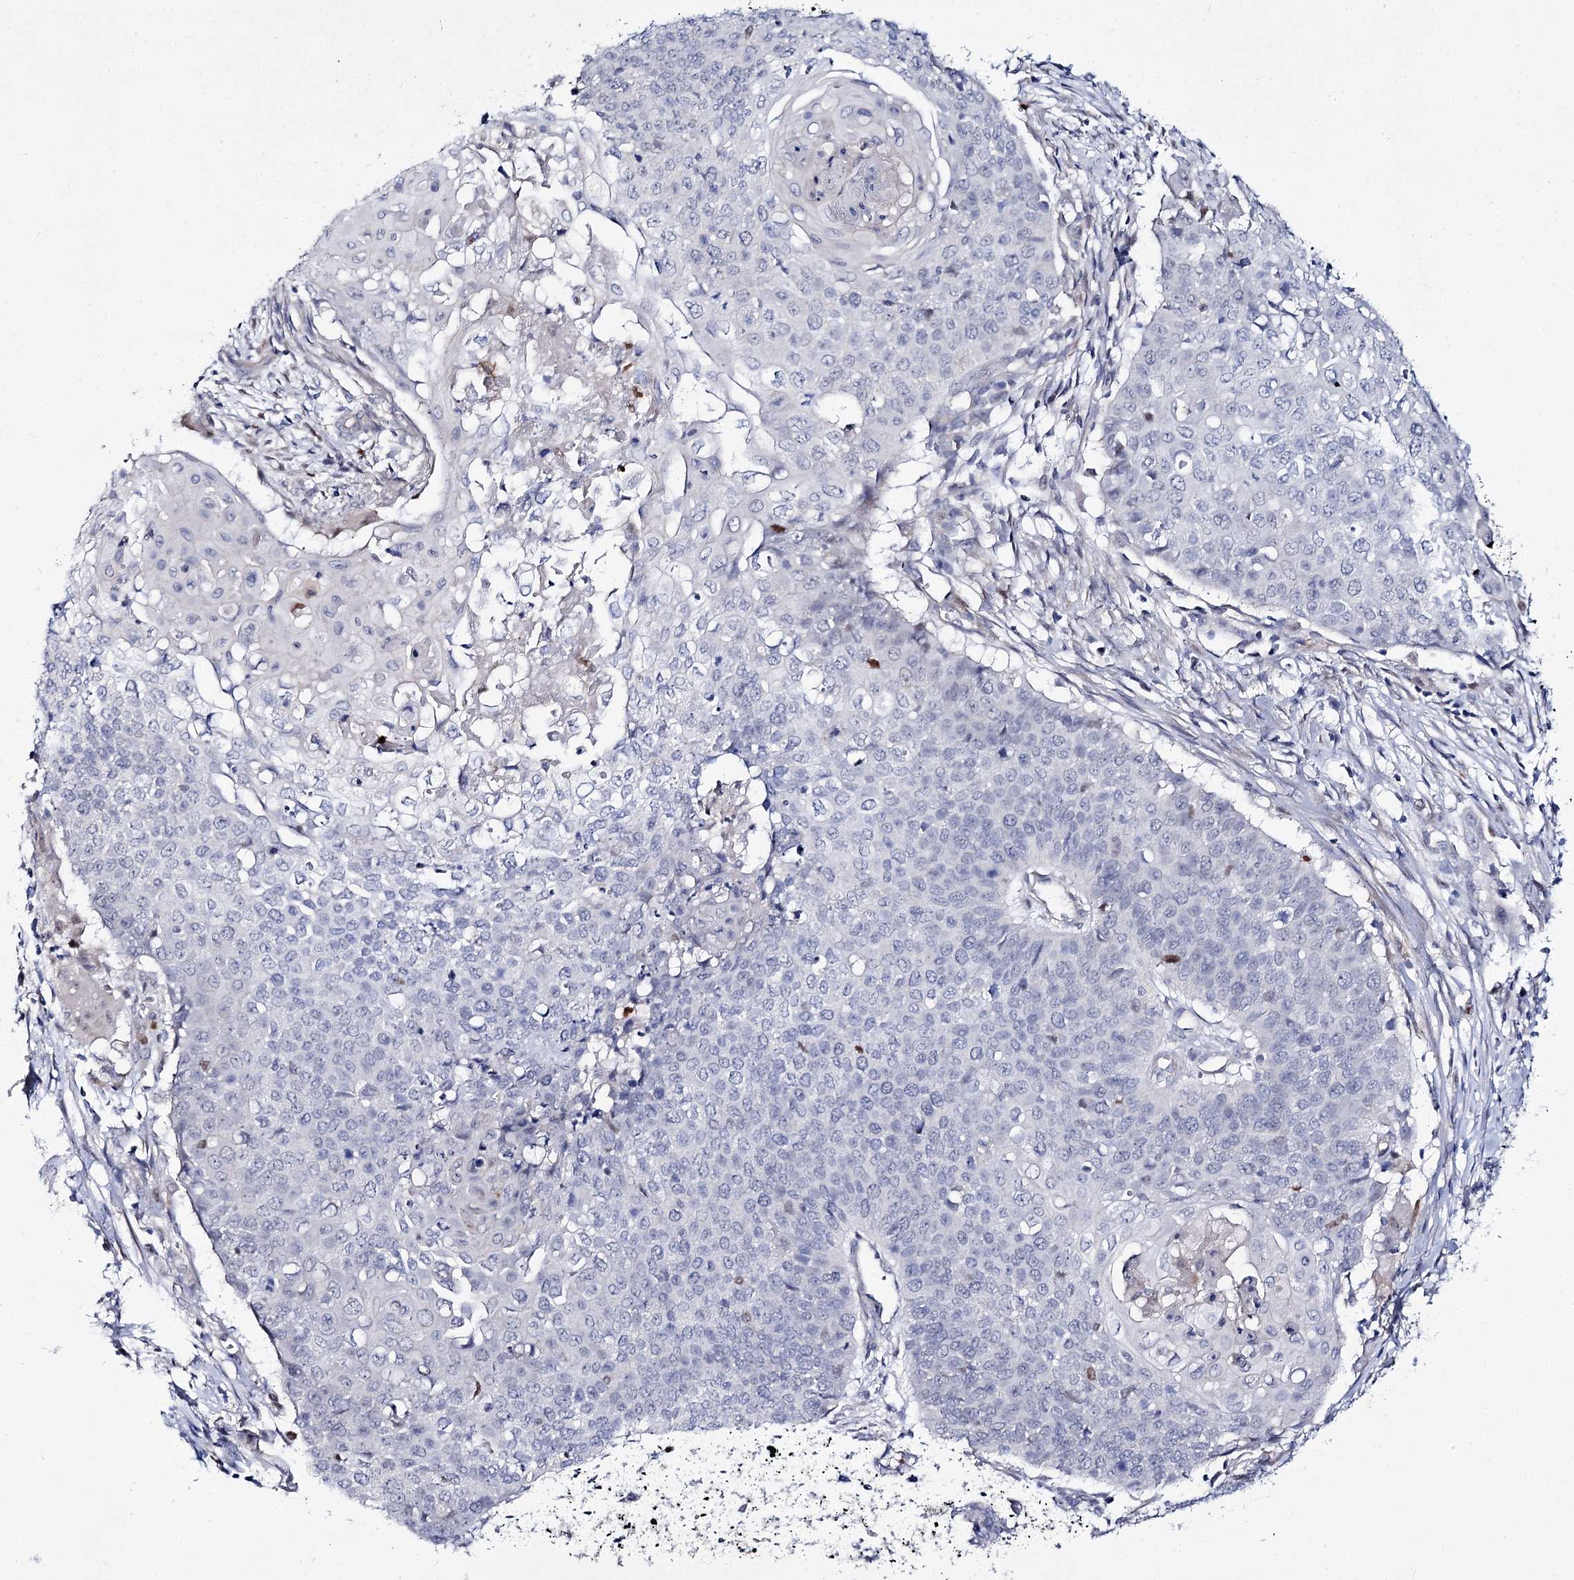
{"staining": {"intensity": "negative", "quantity": "none", "location": "none"}, "tissue": "cervical cancer", "cell_type": "Tumor cells", "image_type": "cancer", "snomed": [{"axis": "morphology", "description": "Squamous cell carcinoma, NOS"}, {"axis": "topography", "description": "Cervix"}], "caption": "Micrograph shows no significant protein staining in tumor cells of cervical squamous cell carcinoma.", "gene": "THAP6", "patient": {"sex": "female", "age": 39}}